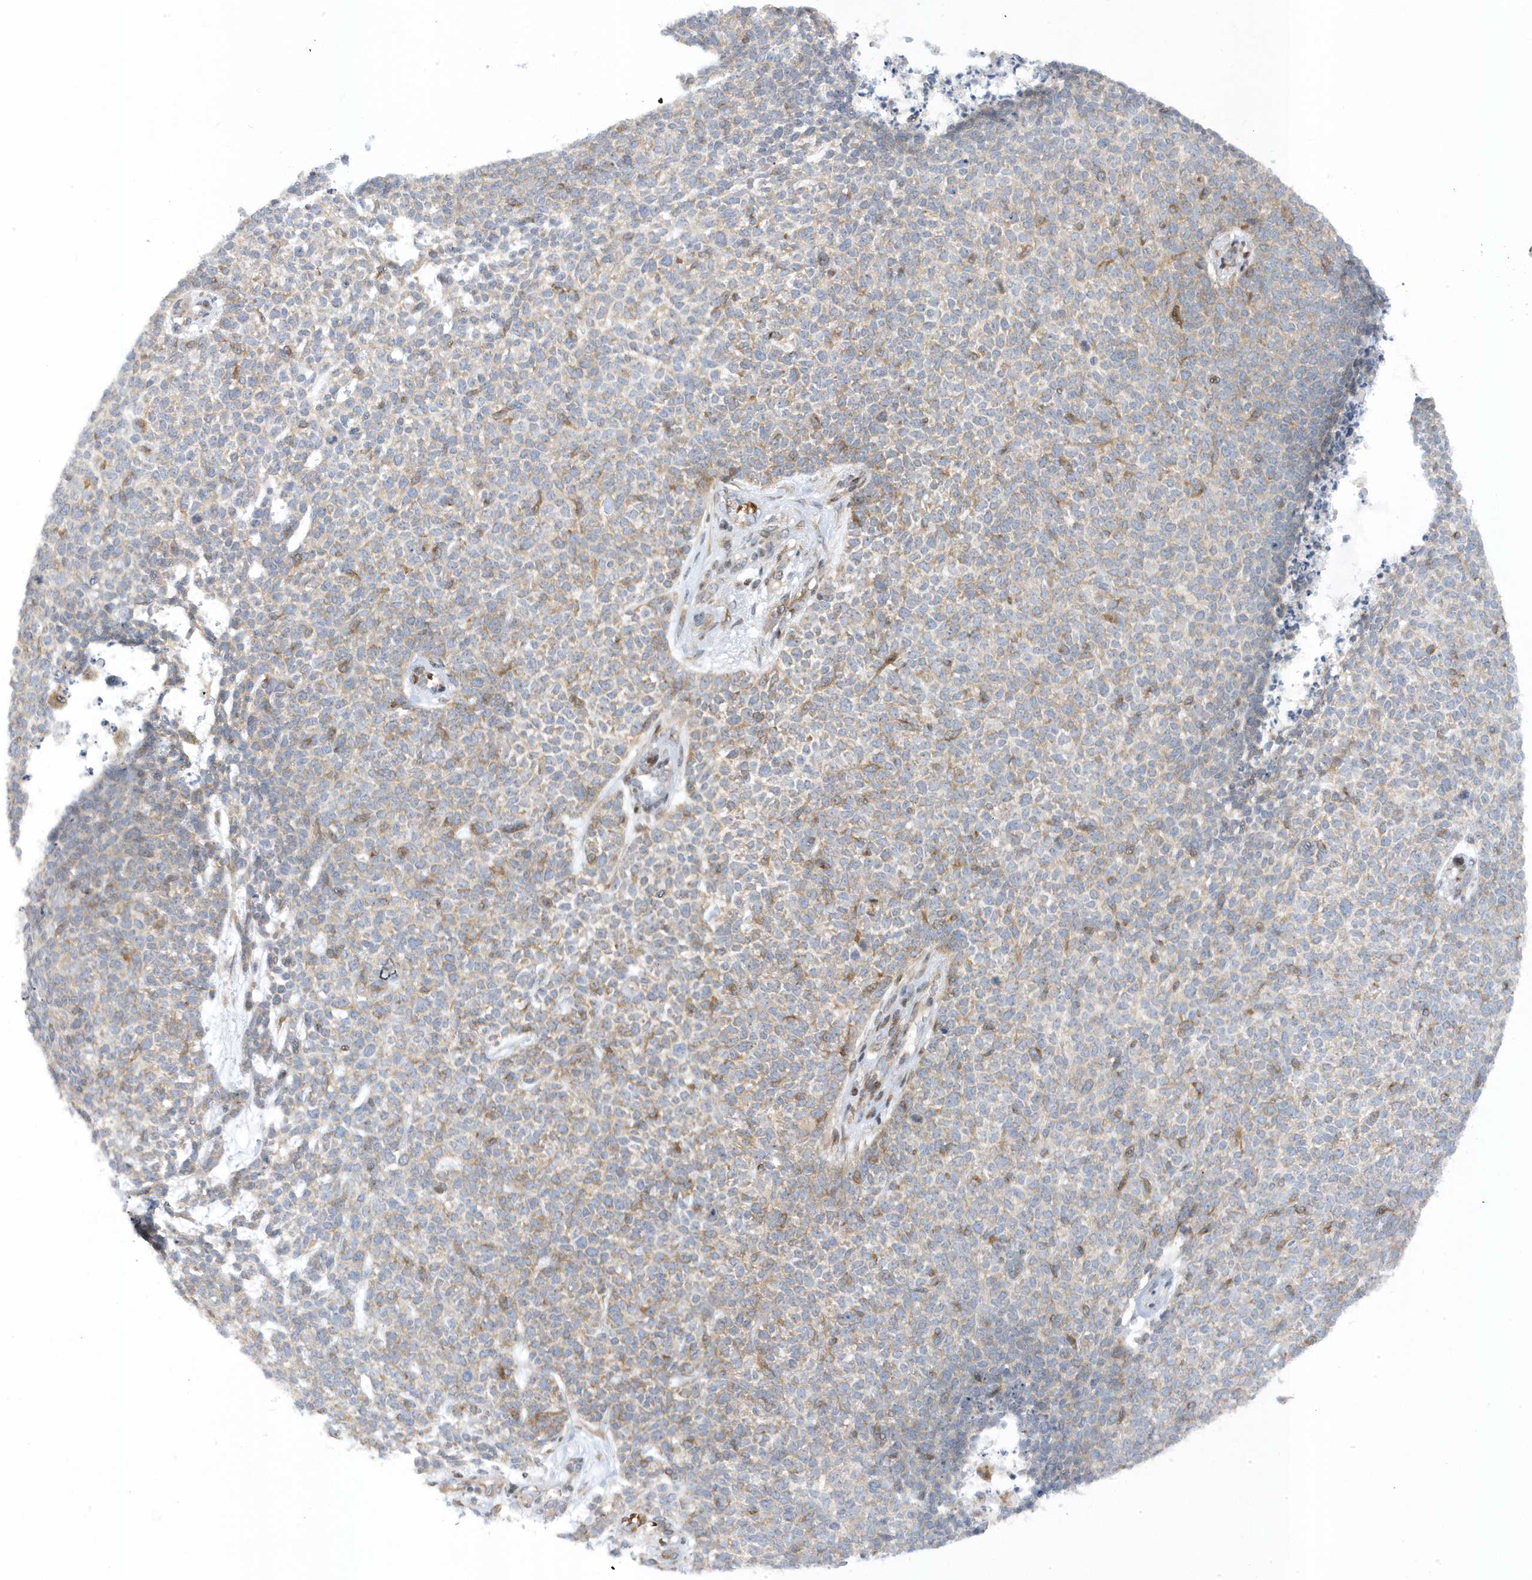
{"staining": {"intensity": "weak", "quantity": "<25%", "location": "cytoplasmic/membranous"}, "tissue": "skin cancer", "cell_type": "Tumor cells", "image_type": "cancer", "snomed": [{"axis": "morphology", "description": "Basal cell carcinoma"}, {"axis": "topography", "description": "Skin"}], "caption": "Immunohistochemistry of human skin cancer displays no expression in tumor cells.", "gene": "MAP7D3", "patient": {"sex": "female", "age": 84}}